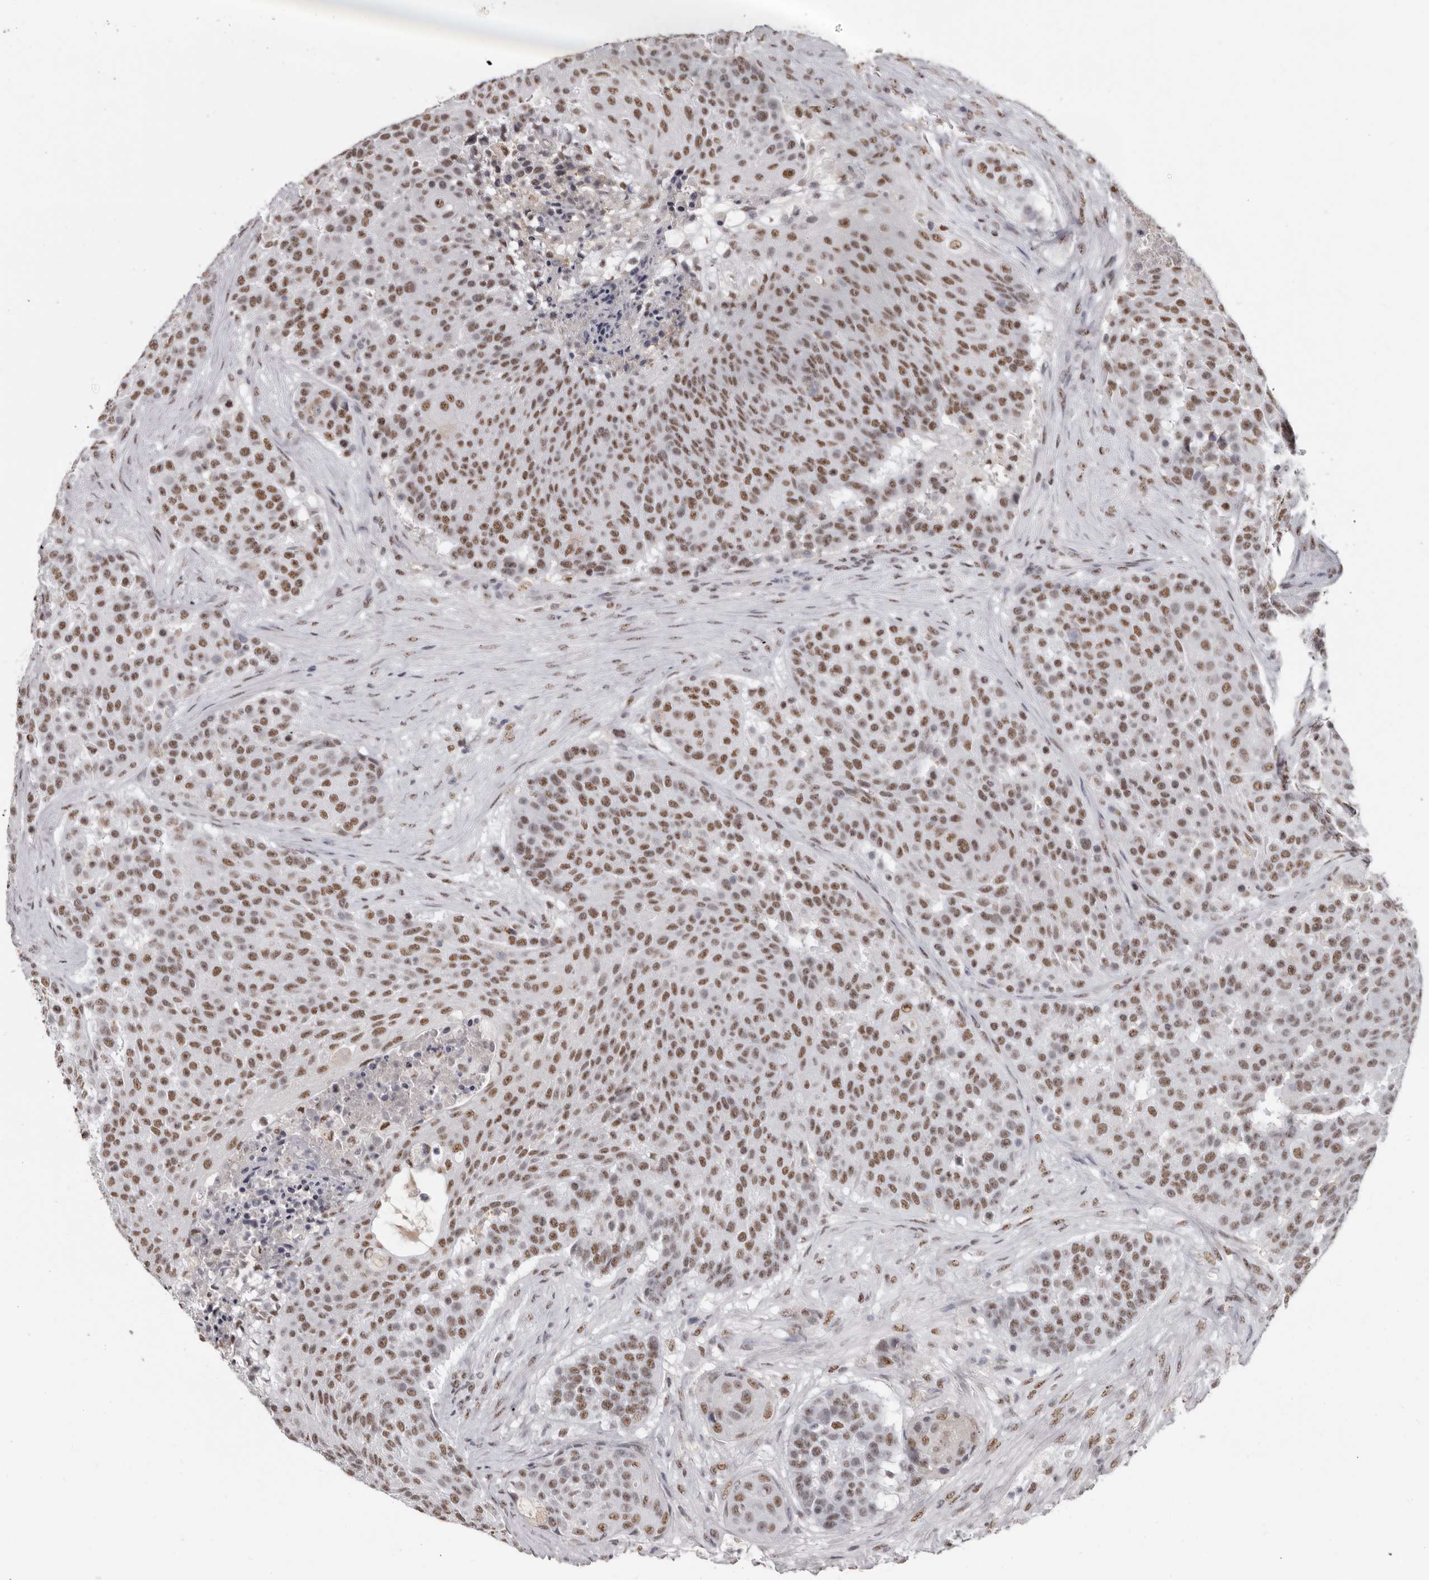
{"staining": {"intensity": "moderate", "quantity": ">75%", "location": "nuclear"}, "tissue": "urothelial cancer", "cell_type": "Tumor cells", "image_type": "cancer", "snomed": [{"axis": "morphology", "description": "Urothelial carcinoma, High grade"}, {"axis": "topography", "description": "Urinary bladder"}], "caption": "A brown stain highlights moderate nuclear expression of a protein in human urothelial cancer tumor cells.", "gene": "SCAF4", "patient": {"sex": "female", "age": 63}}